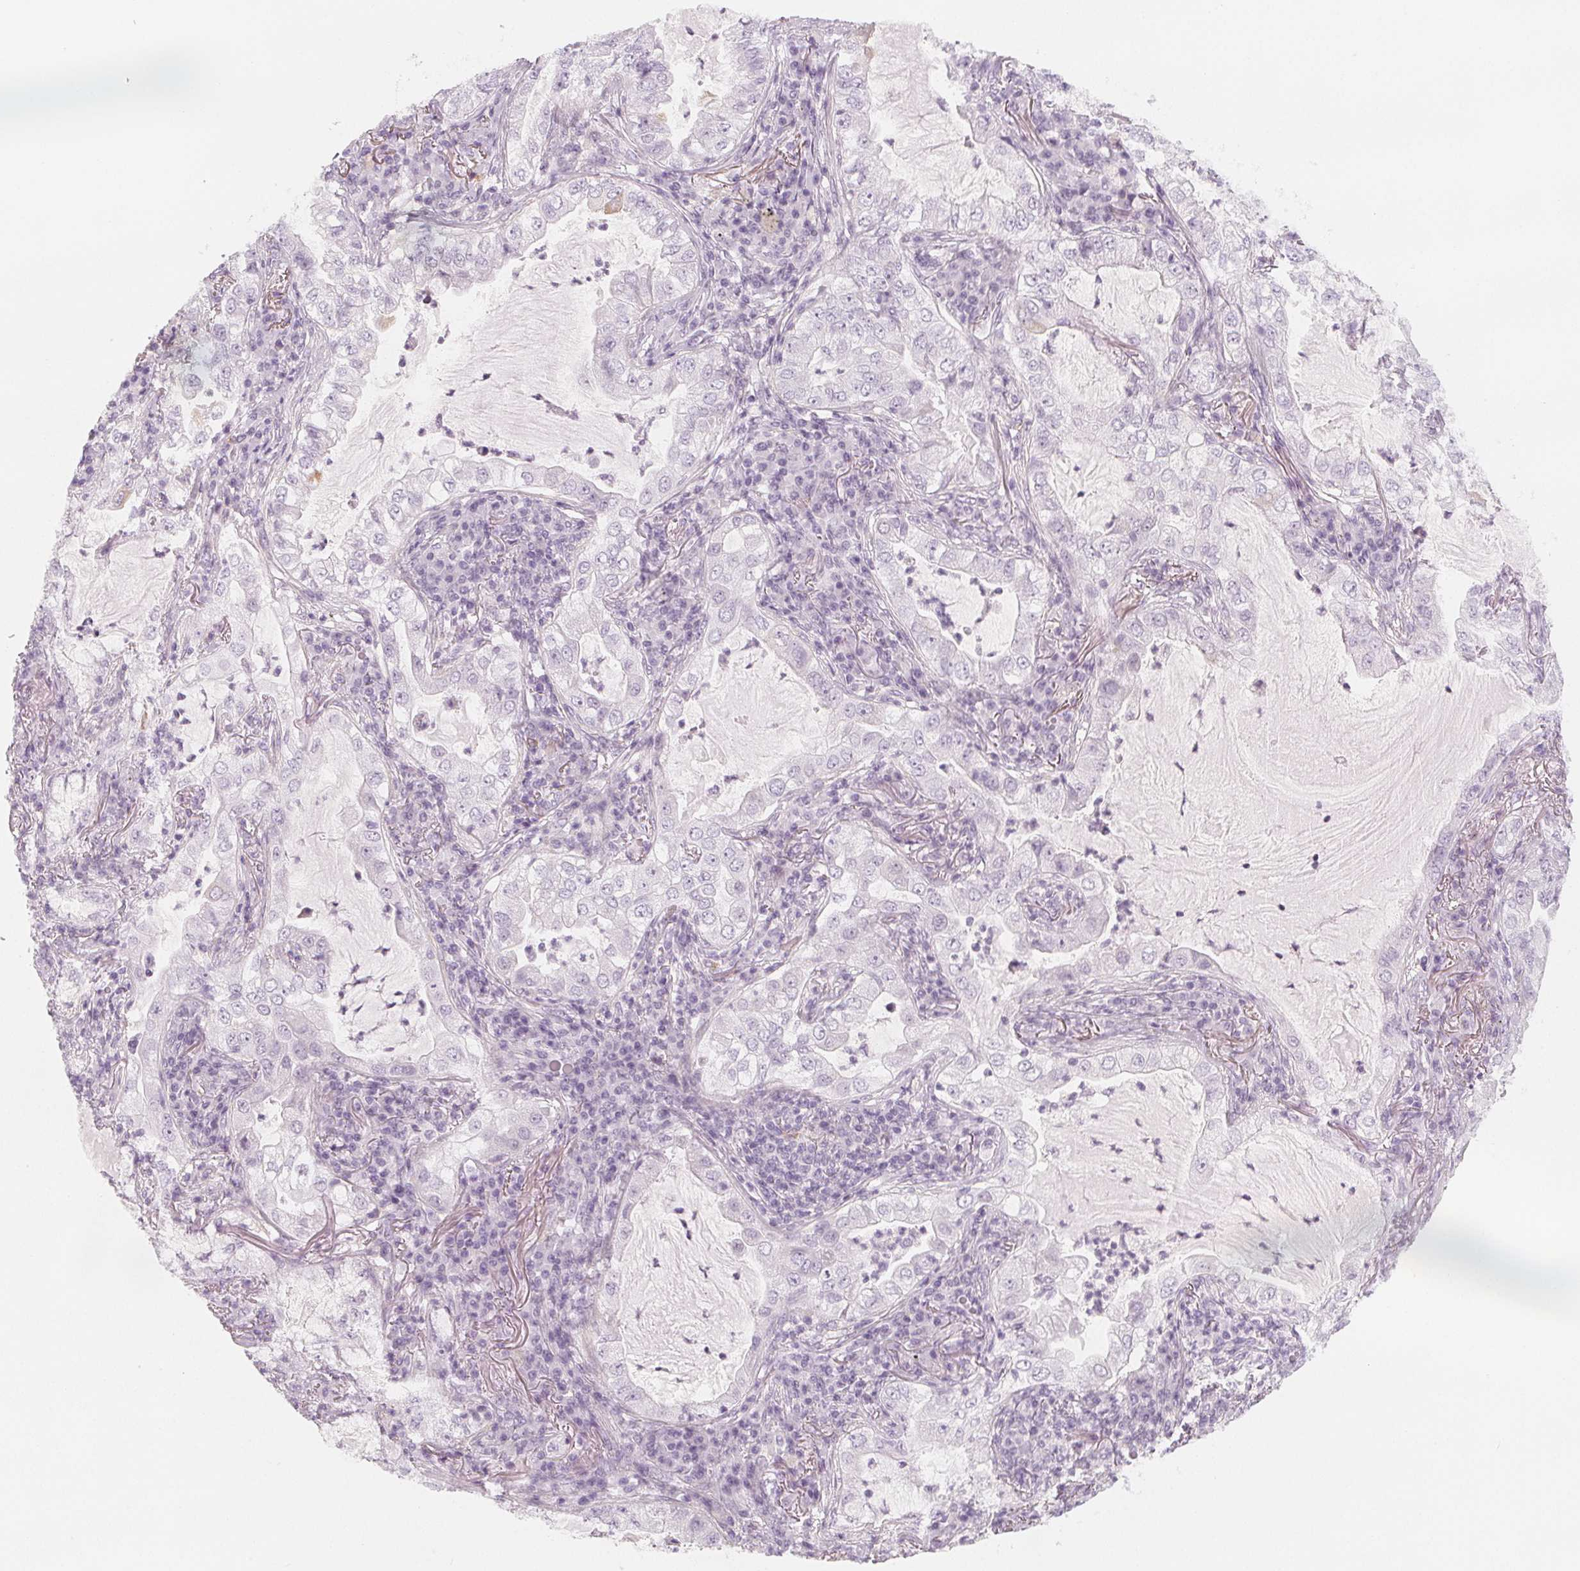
{"staining": {"intensity": "negative", "quantity": "none", "location": "none"}, "tissue": "lung cancer", "cell_type": "Tumor cells", "image_type": "cancer", "snomed": [{"axis": "morphology", "description": "Adenocarcinoma, NOS"}, {"axis": "topography", "description": "Lung"}], "caption": "Tumor cells are negative for brown protein staining in lung cancer (adenocarcinoma).", "gene": "MAP1A", "patient": {"sex": "female", "age": 73}}